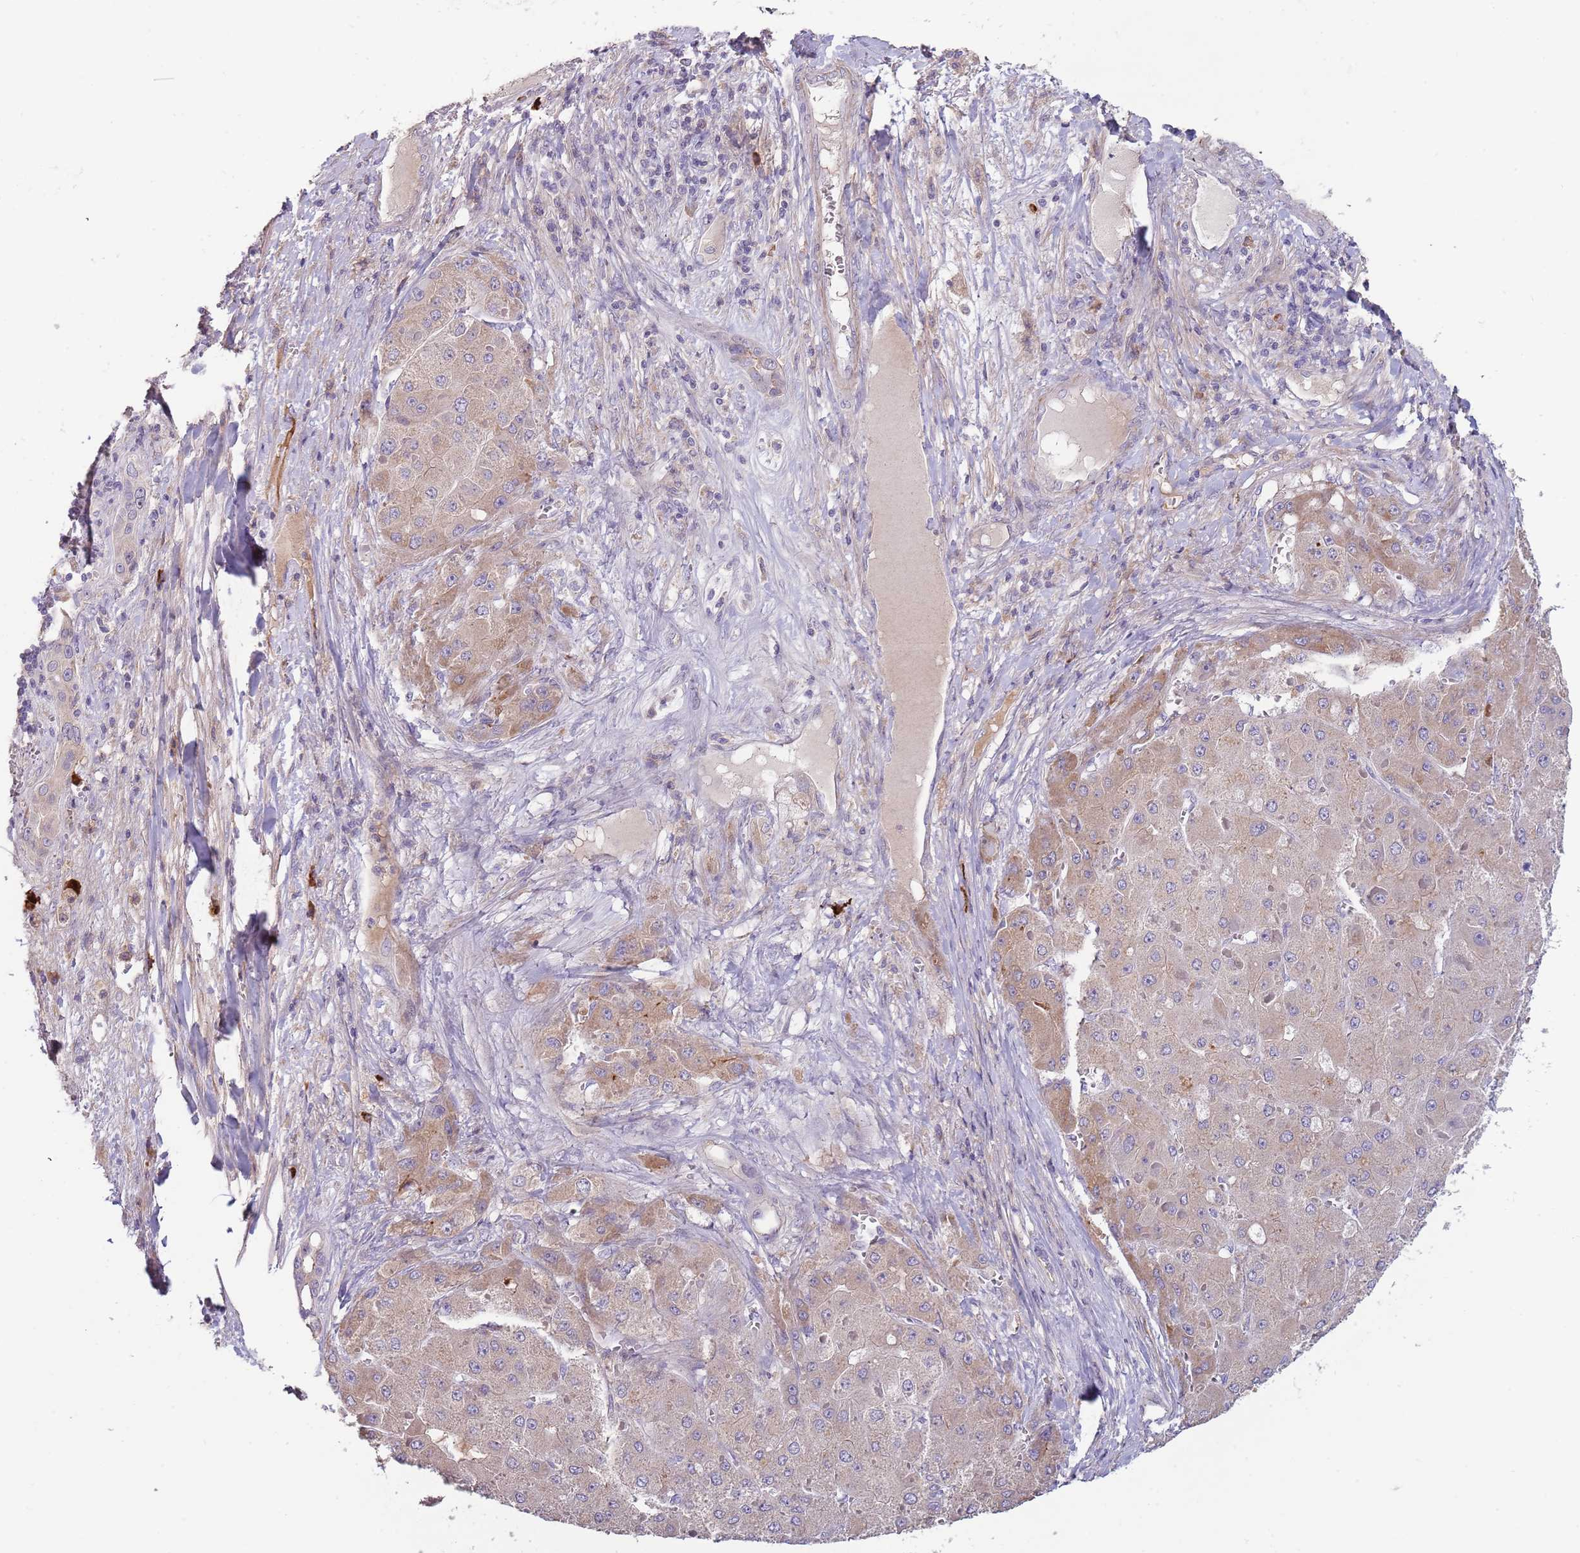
{"staining": {"intensity": "weak", "quantity": "25%-75%", "location": "cytoplasmic/membranous"}, "tissue": "liver cancer", "cell_type": "Tumor cells", "image_type": "cancer", "snomed": [{"axis": "morphology", "description": "Carcinoma, Hepatocellular, NOS"}, {"axis": "topography", "description": "Liver"}], "caption": "Hepatocellular carcinoma (liver) stained for a protein exhibits weak cytoplasmic/membranous positivity in tumor cells. The protein of interest is shown in brown color, while the nuclei are stained blue.", "gene": "SUSD1", "patient": {"sex": "female", "age": 73}}